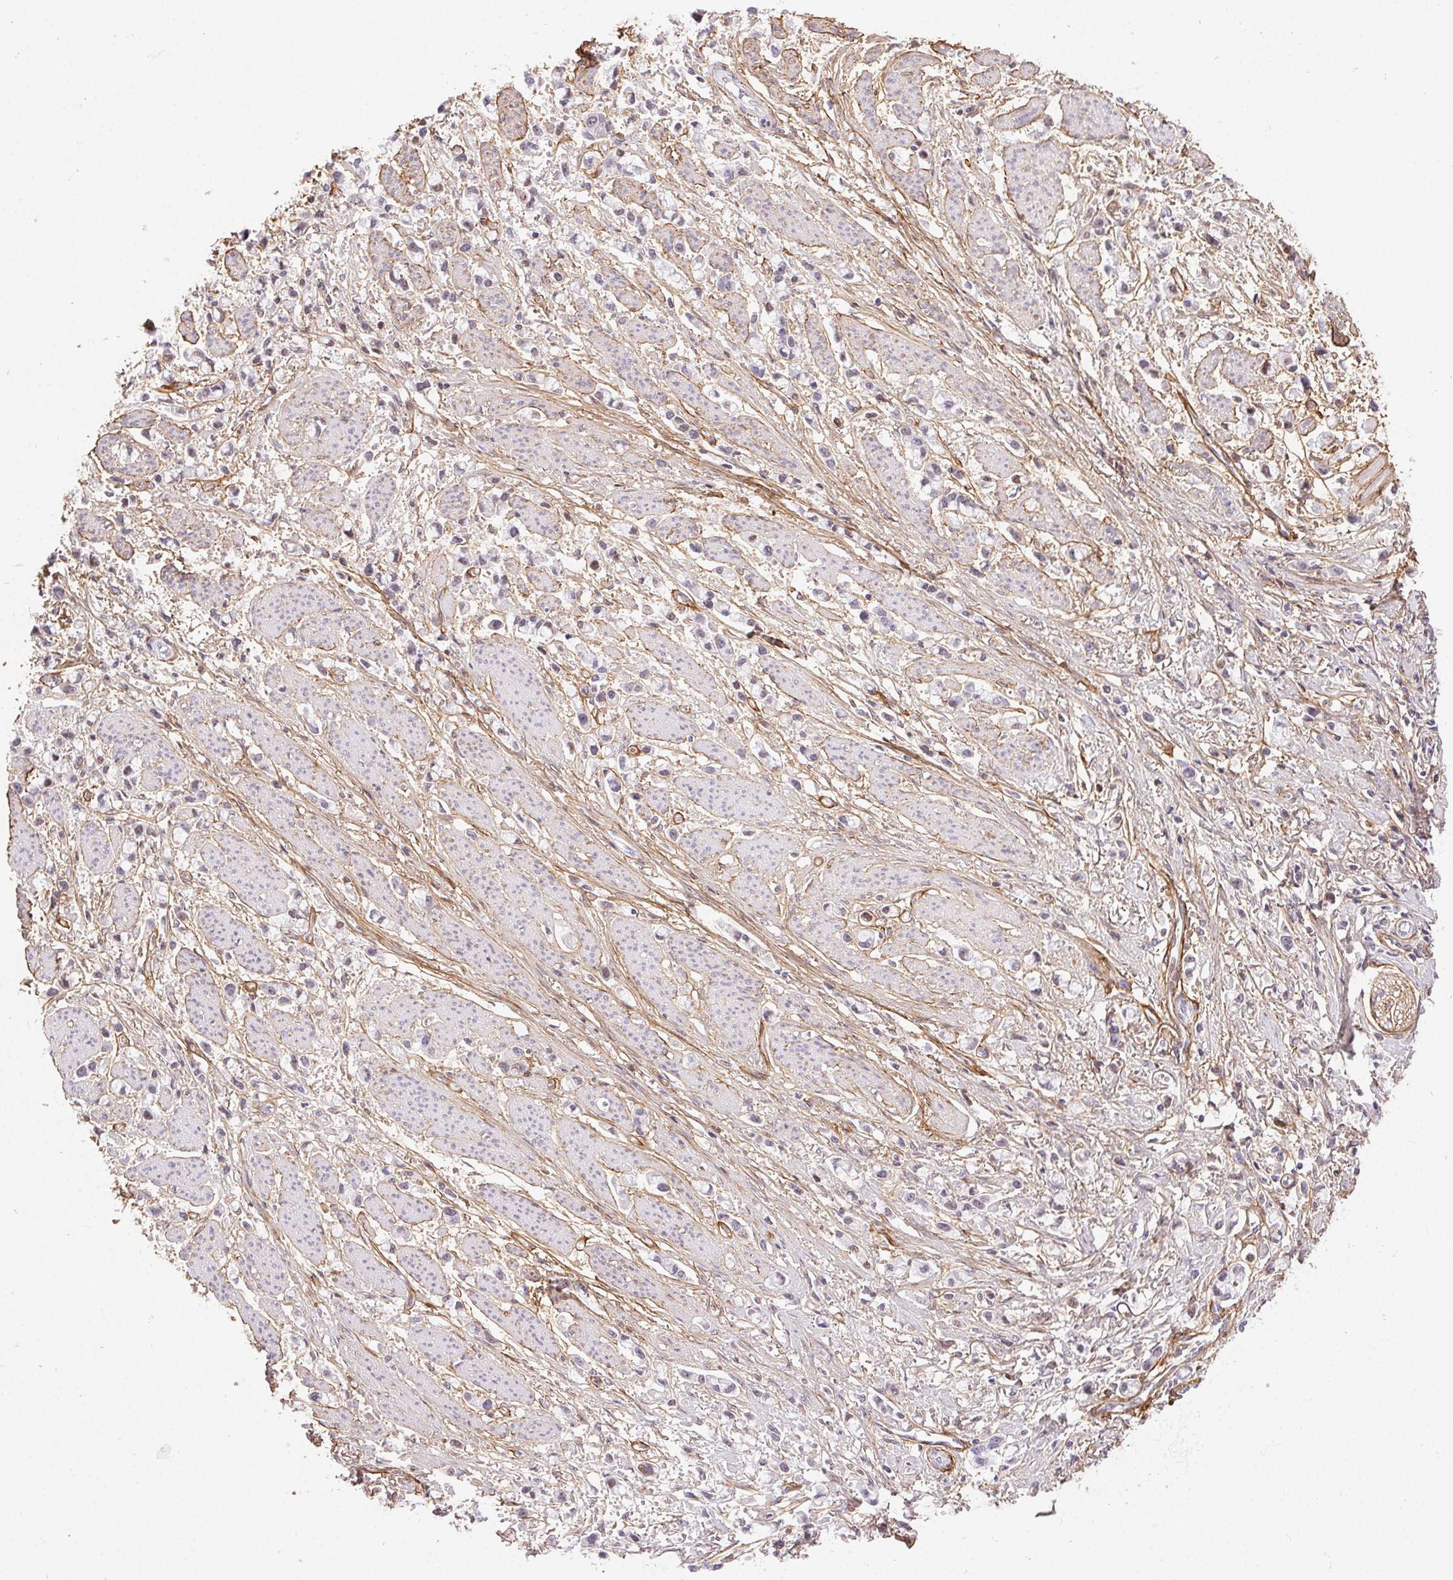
{"staining": {"intensity": "negative", "quantity": "none", "location": "none"}, "tissue": "stomach cancer", "cell_type": "Tumor cells", "image_type": "cancer", "snomed": [{"axis": "morphology", "description": "Adenocarcinoma, NOS"}, {"axis": "topography", "description": "Stomach"}], "caption": "This photomicrograph is of stomach cancer (adenocarcinoma) stained with immunohistochemistry to label a protein in brown with the nuclei are counter-stained blue. There is no expression in tumor cells. (Stains: DAB (3,3'-diaminobenzidine) immunohistochemistry (IHC) with hematoxylin counter stain, Microscopy: brightfield microscopy at high magnification).", "gene": "PDZD2", "patient": {"sex": "female", "age": 81}}